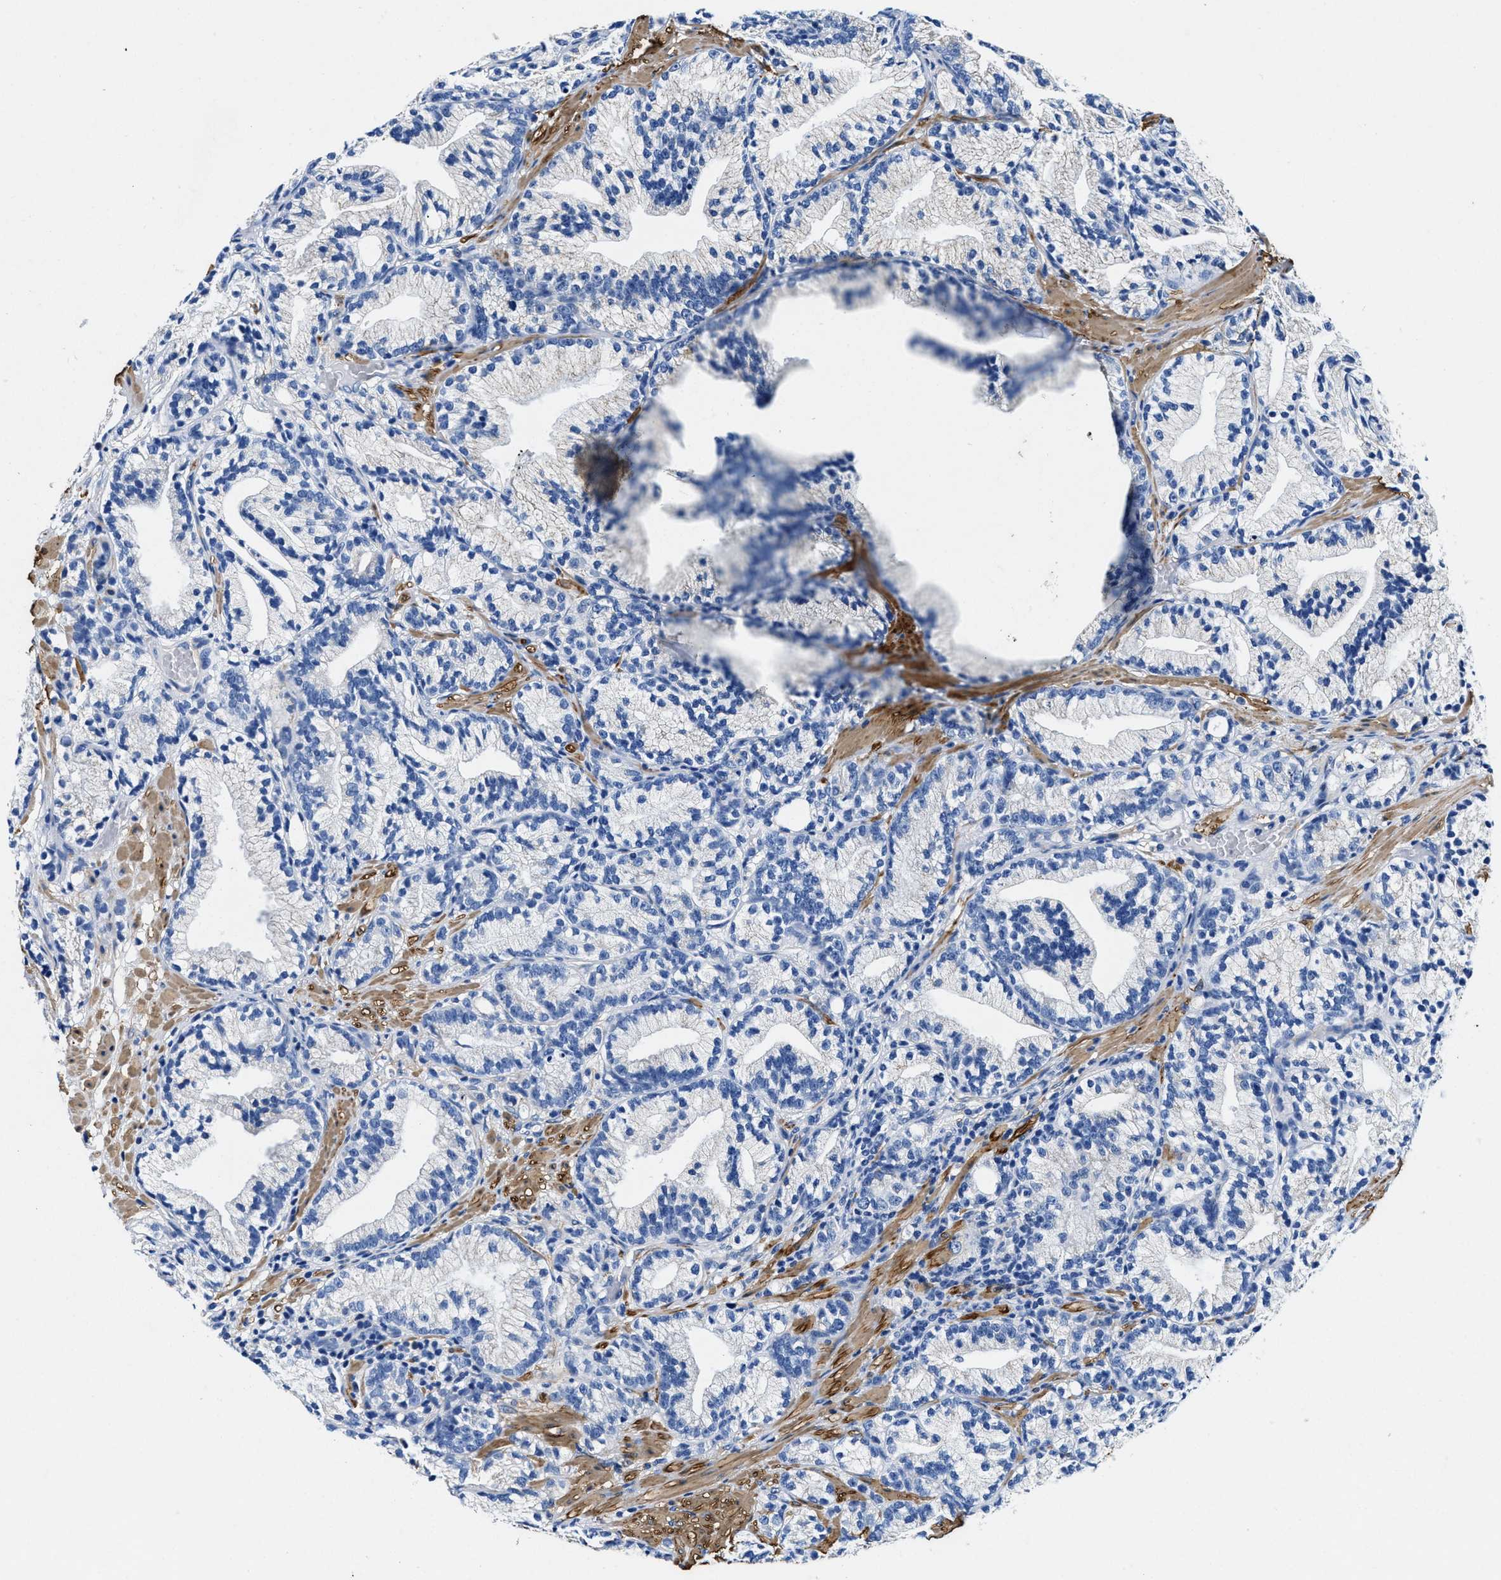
{"staining": {"intensity": "negative", "quantity": "none", "location": "none"}, "tissue": "prostate cancer", "cell_type": "Tumor cells", "image_type": "cancer", "snomed": [{"axis": "morphology", "description": "Adenocarcinoma, Low grade"}, {"axis": "topography", "description": "Prostate"}], "caption": "A high-resolution photomicrograph shows immunohistochemistry (IHC) staining of prostate cancer, which displays no significant expression in tumor cells.", "gene": "TEX261", "patient": {"sex": "male", "age": 89}}